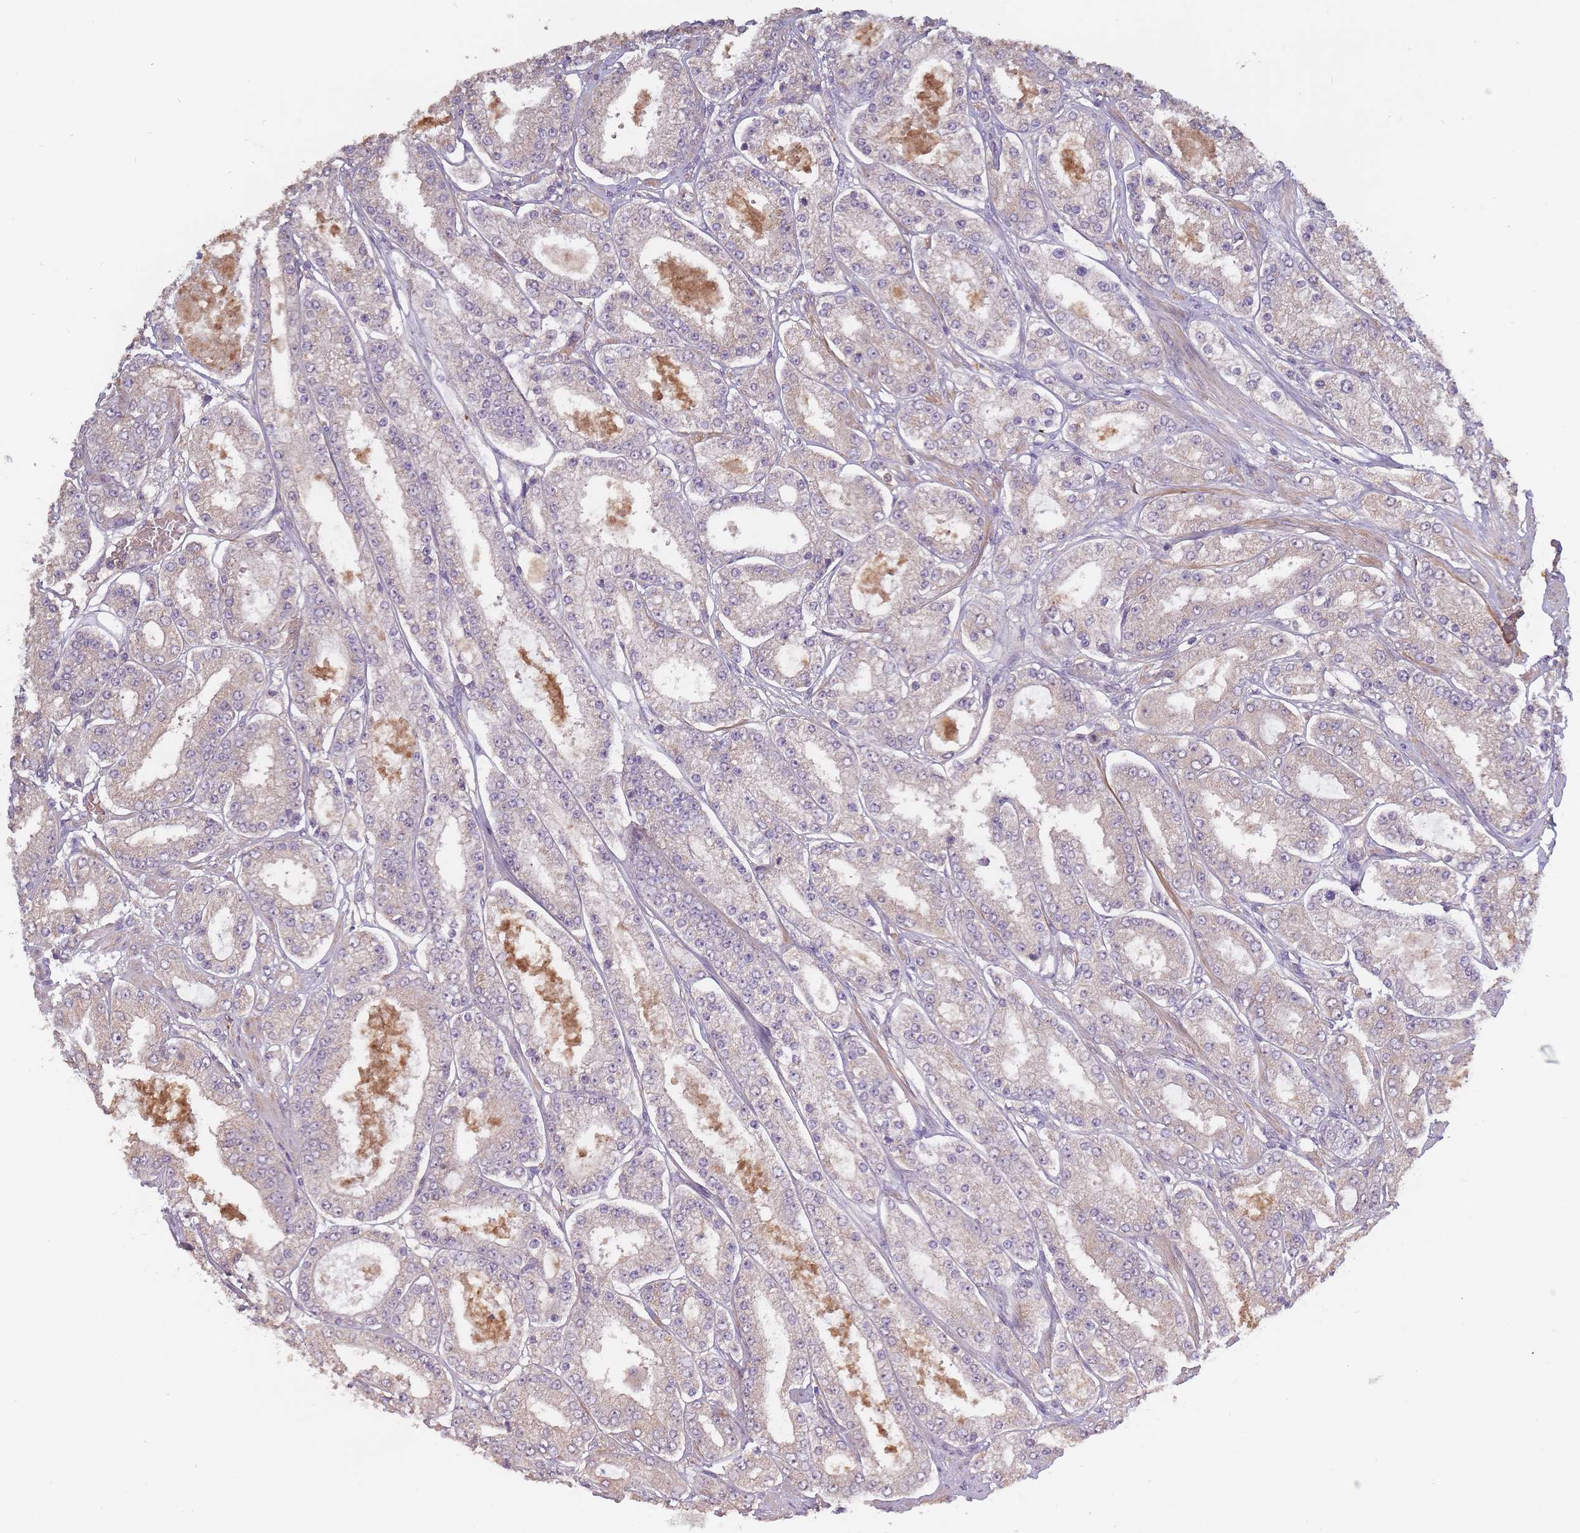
{"staining": {"intensity": "negative", "quantity": "none", "location": "none"}, "tissue": "prostate cancer", "cell_type": "Tumor cells", "image_type": "cancer", "snomed": [{"axis": "morphology", "description": "Adenocarcinoma, High grade"}, {"axis": "topography", "description": "Prostate"}], "caption": "This is a photomicrograph of IHC staining of prostate cancer, which shows no positivity in tumor cells.", "gene": "KIAA1755", "patient": {"sex": "male", "age": 68}}